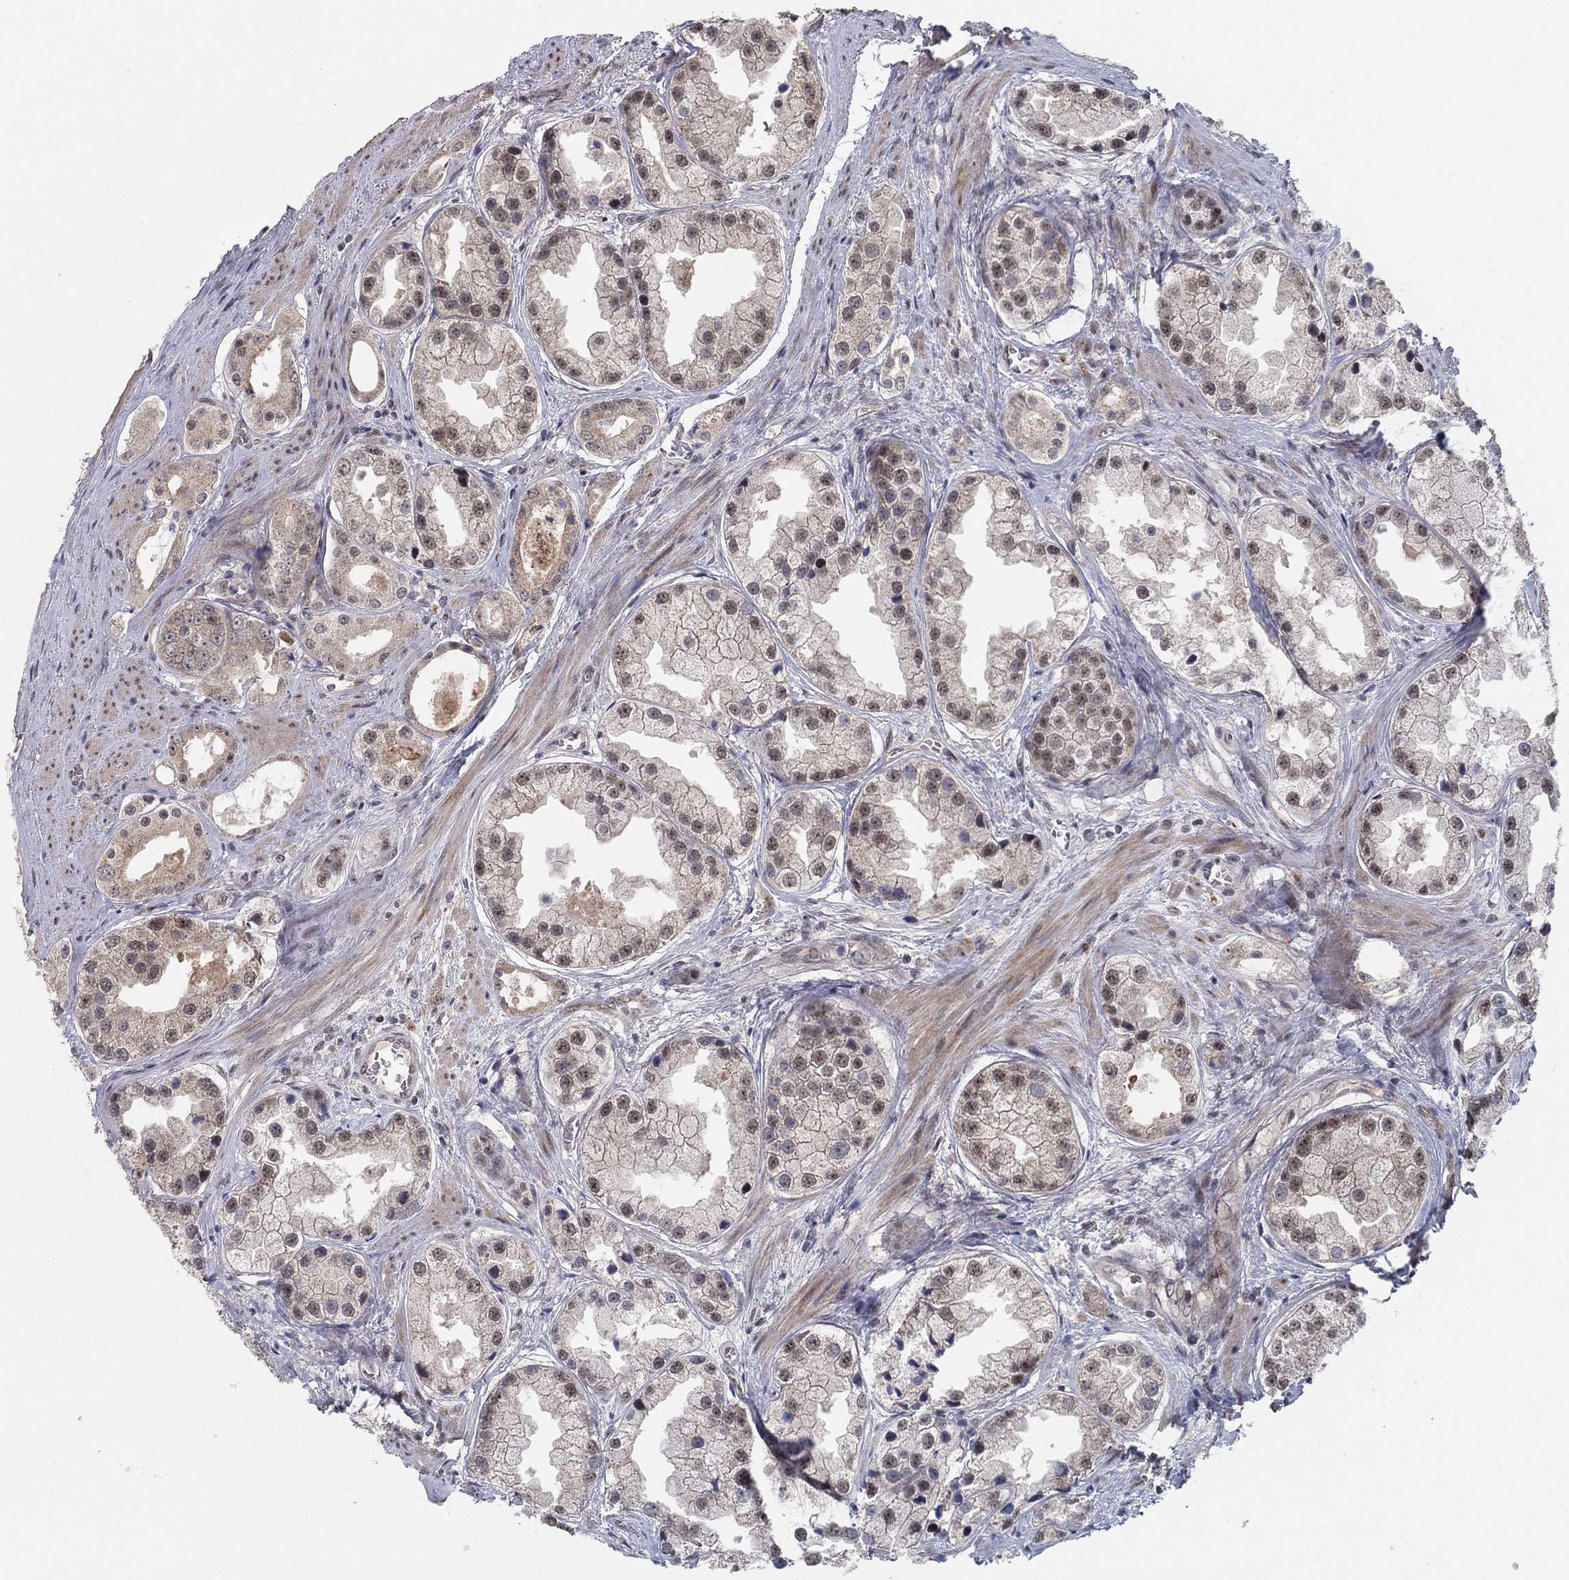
{"staining": {"intensity": "moderate", "quantity": ">75%", "location": "cytoplasmic/membranous"}, "tissue": "prostate cancer", "cell_type": "Tumor cells", "image_type": "cancer", "snomed": [{"axis": "morphology", "description": "Adenocarcinoma, NOS"}, {"axis": "topography", "description": "Prostate"}], "caption": "A medium amount of moderate cytoplasmic/membranous staining is identified in approximately >75% of tumor cells in prostate adenocarcinoma tissue.", "gene": "ZNF395", "patient": {"sex": "male", "age": 61}}